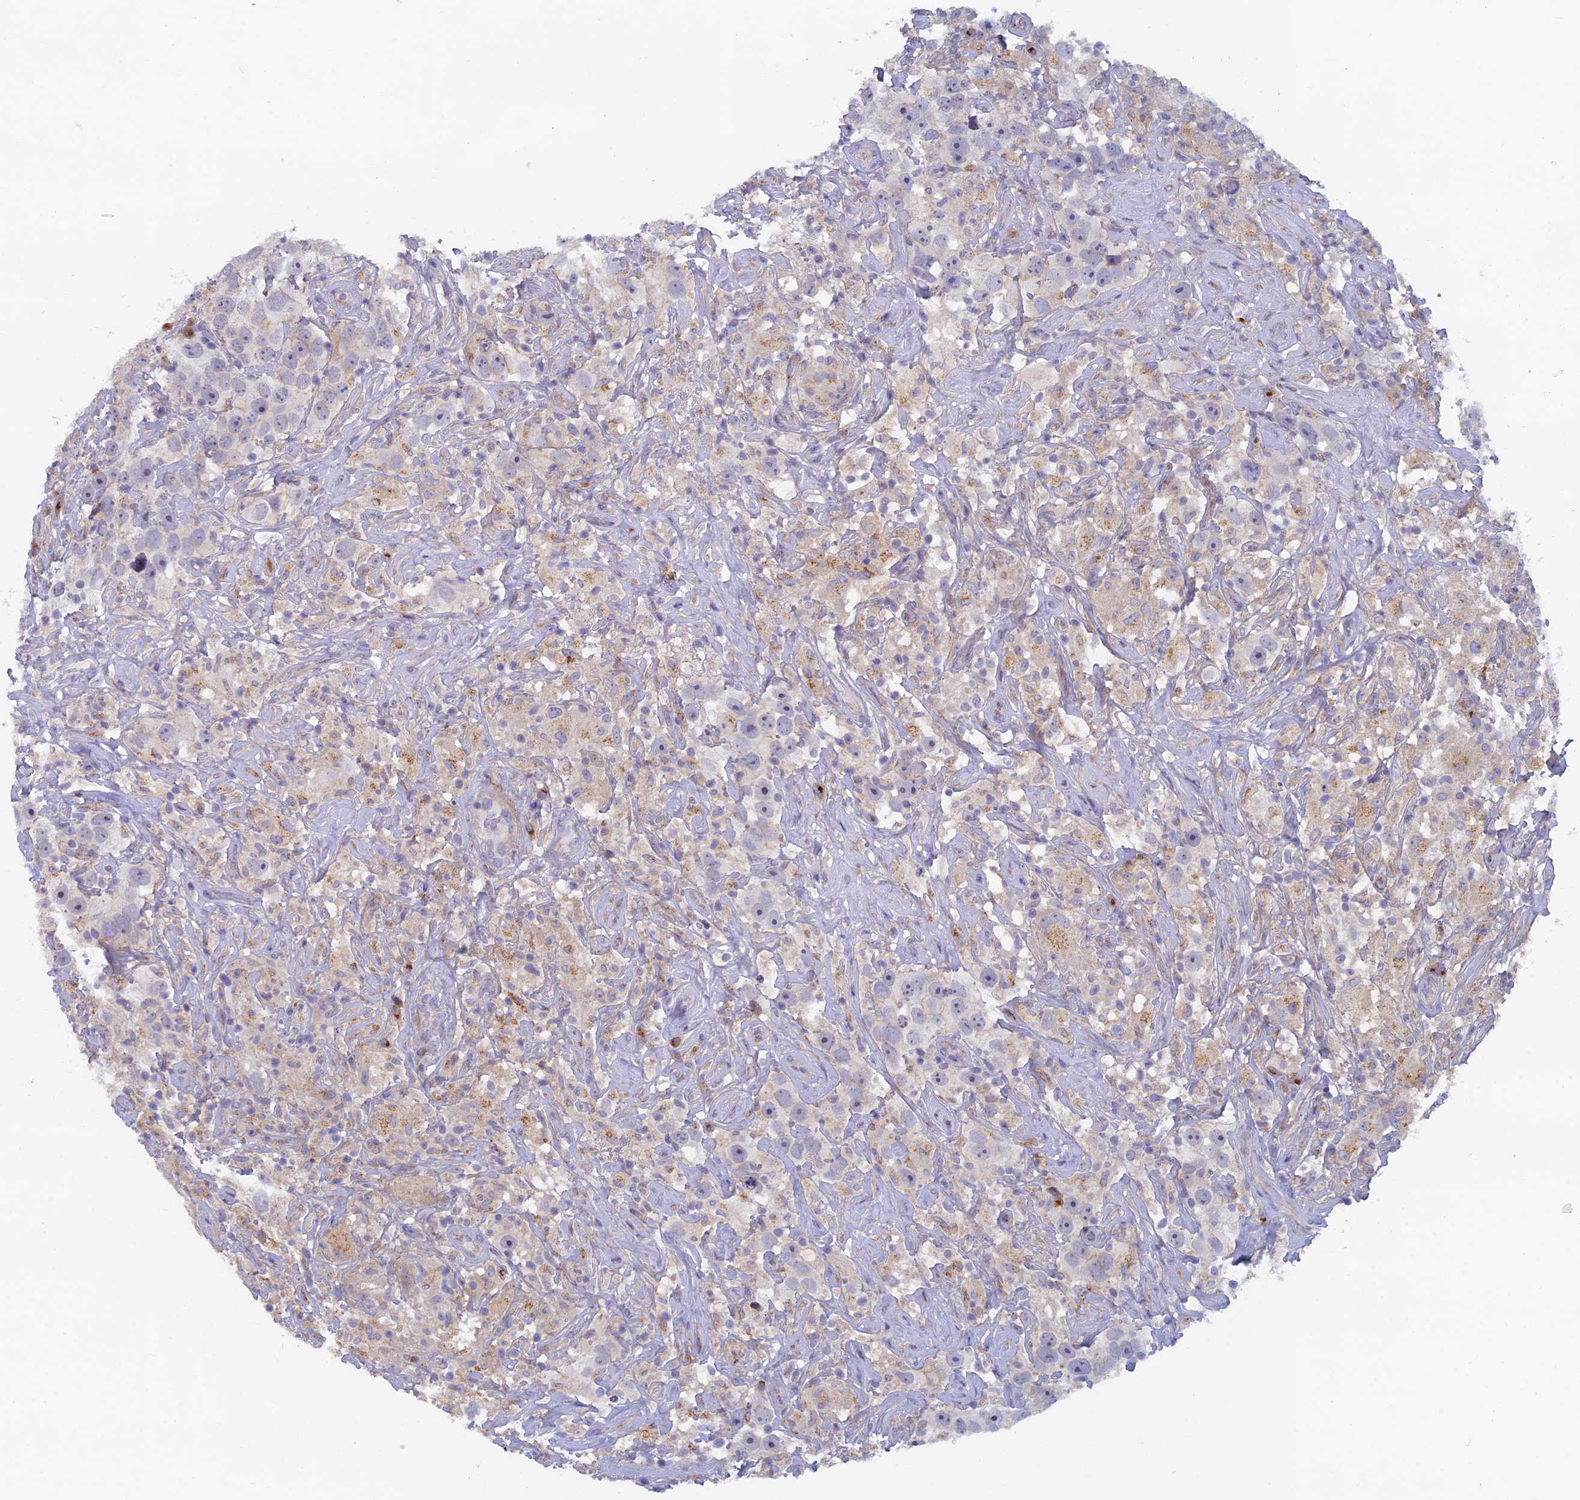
{"staining": {"intensity": "negative", "quantity": "none", "location": "none"}, "tissue": "testis cancer", "cell_type": "Tumor cells", "image_type": "cancer", "snomed": [{"axis": "morphology", "description": "Seminoma, NOS"}, {"axis": "topography", "description": "Testis"}], "caption": "Immunohistochemical staining of human testis cancer (seminoma) exhibits no significant positivity in tumor cells.", "gene": "B9D2", "patient": {"sex": "male", "age": 49}}